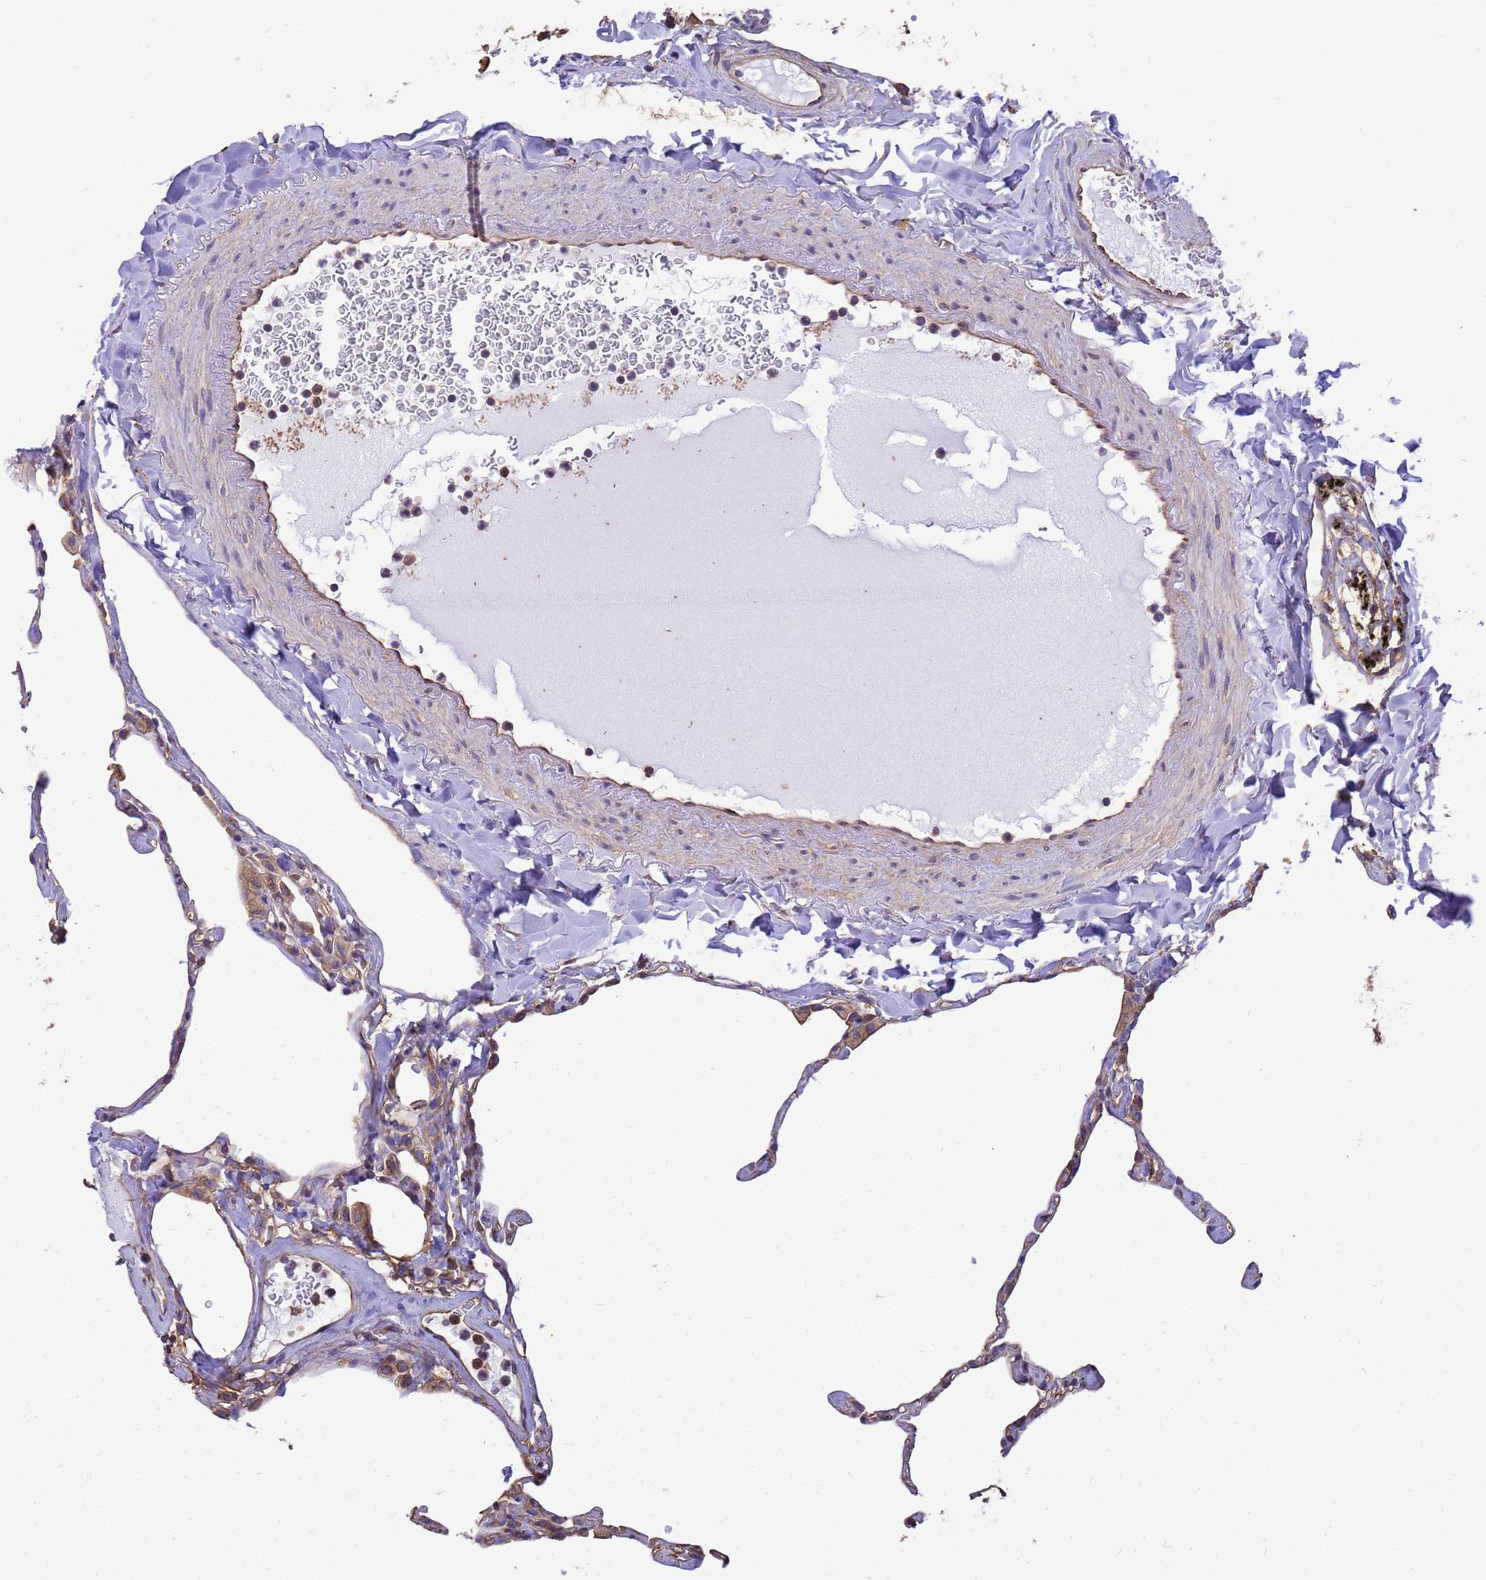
{"staining": {"intensity": "moderate", "quantity": "<25%", "location": "cytoplasmic/membranous"}, "tissue": "lung", "cell_type": "Alveolar cells", "image_type": "normal", "snomed": [{"axis": "morphology", "description": "Normal tissue, NOS"}, {"axis": "topography", "description": "Lung"}], "caption": "Immunohistochemistry histopathology image of benign lung: human lung stained using immunohistochemistry reveals low levels of moderate protein expression localized specifically in the cytoplasmic/membranous of alveolar cells, appearing as a cytoplasmic/membranous brown color.", "gene": "ENSG00000198211", "patient": {"sex": "male", "age": 65}}